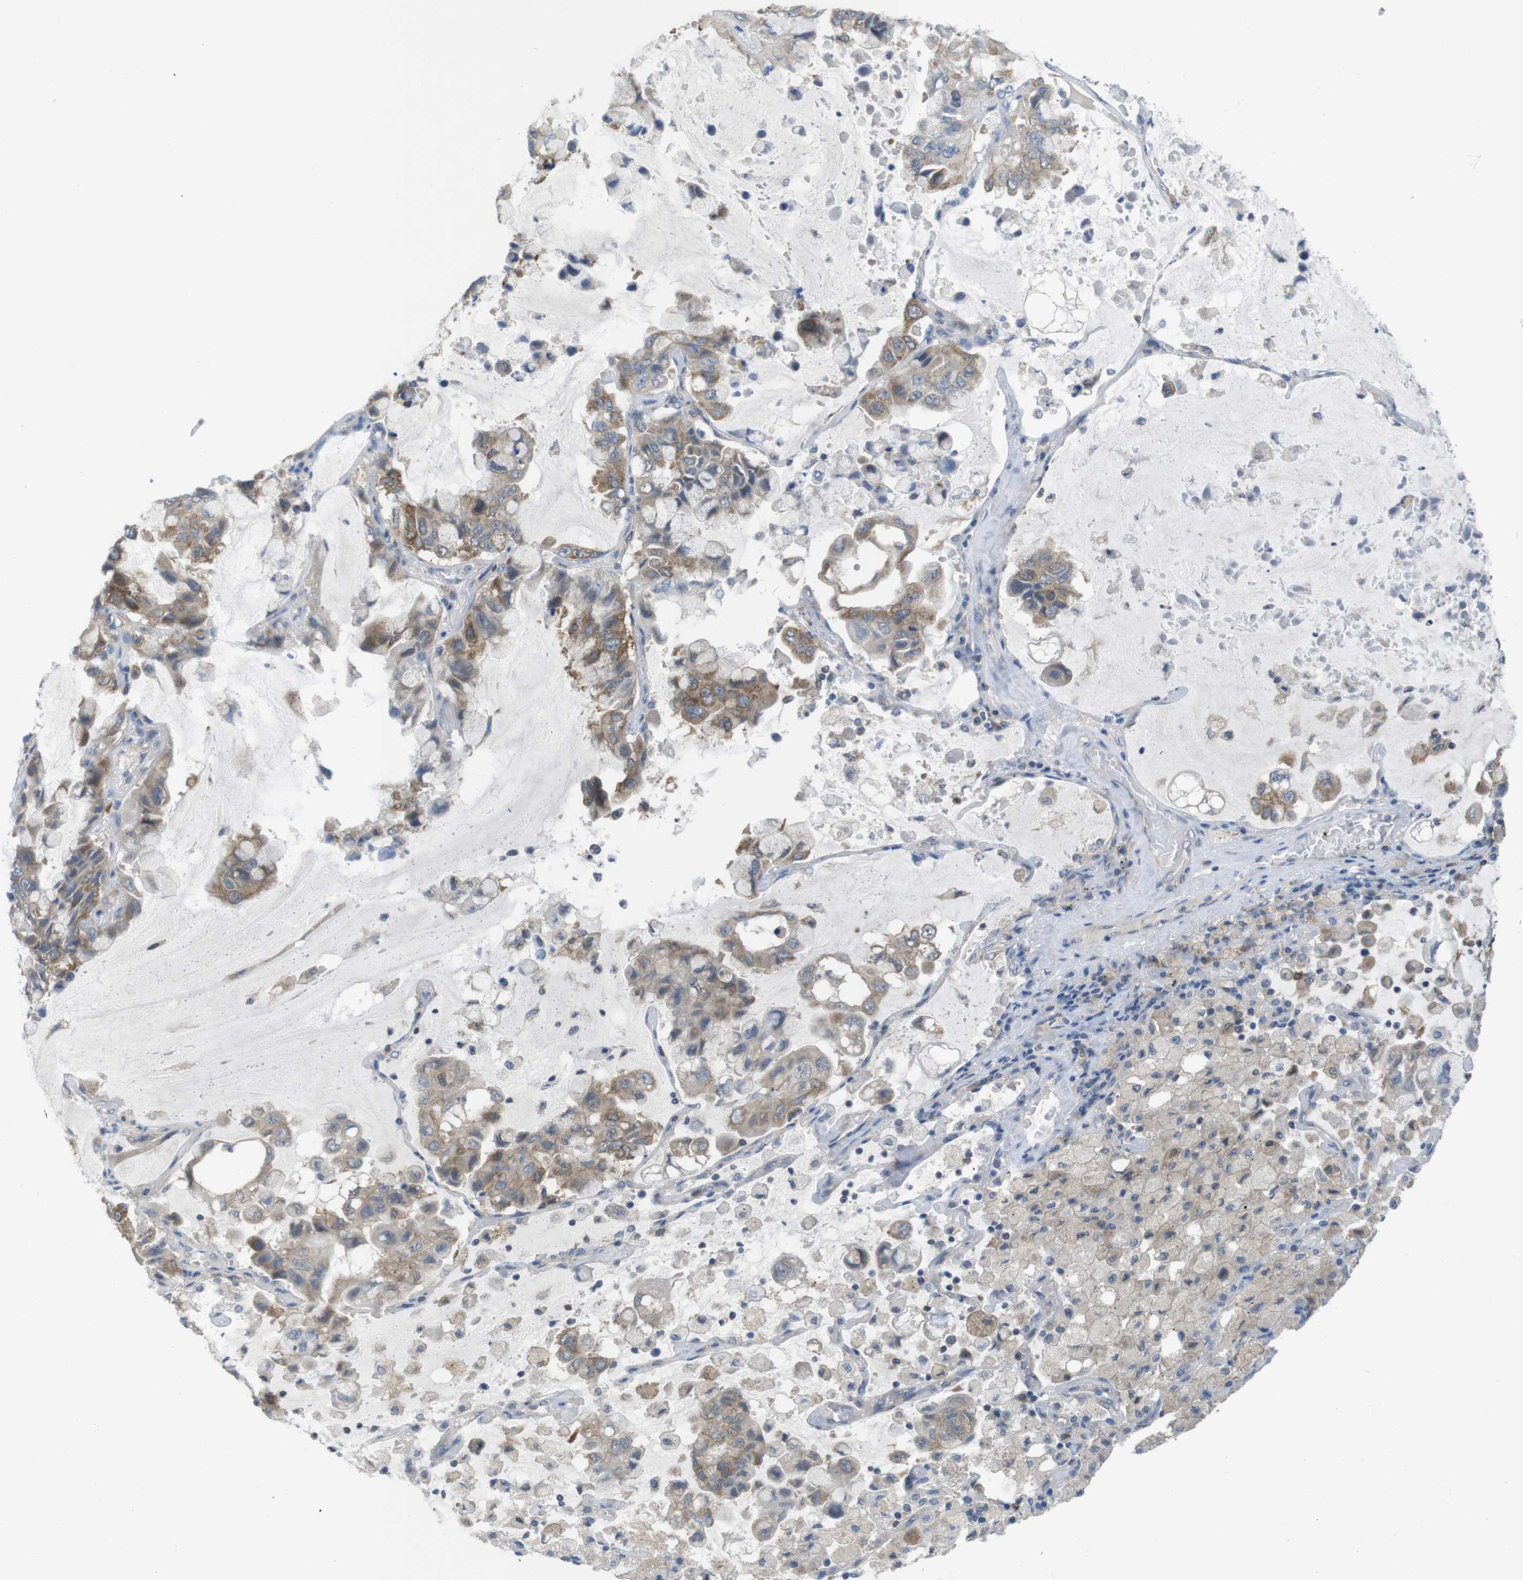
{"staining": {"intensity": "moderate", "quantity": ">75%", "location": "cytoplasmic/membranous"}, "tissue": "lung cancer", "cell_type": "Tumor cells", "image_type": "cancer", "snomed": [{"axis": "morphology", "description": "Adenocarcinoma, NOS"}, {"axis": "topography", "description": "Lung"}], "caption": "High-power microscopy captured an immunohistochemistry (IHC) histopathology image of lung adenocarcinoma, revealing moderate cytoplasmic/membranous expression in about >75% of tumor cells.", "gene": "MTHFD1", "patient": {"sex": "male", "age": 64}}